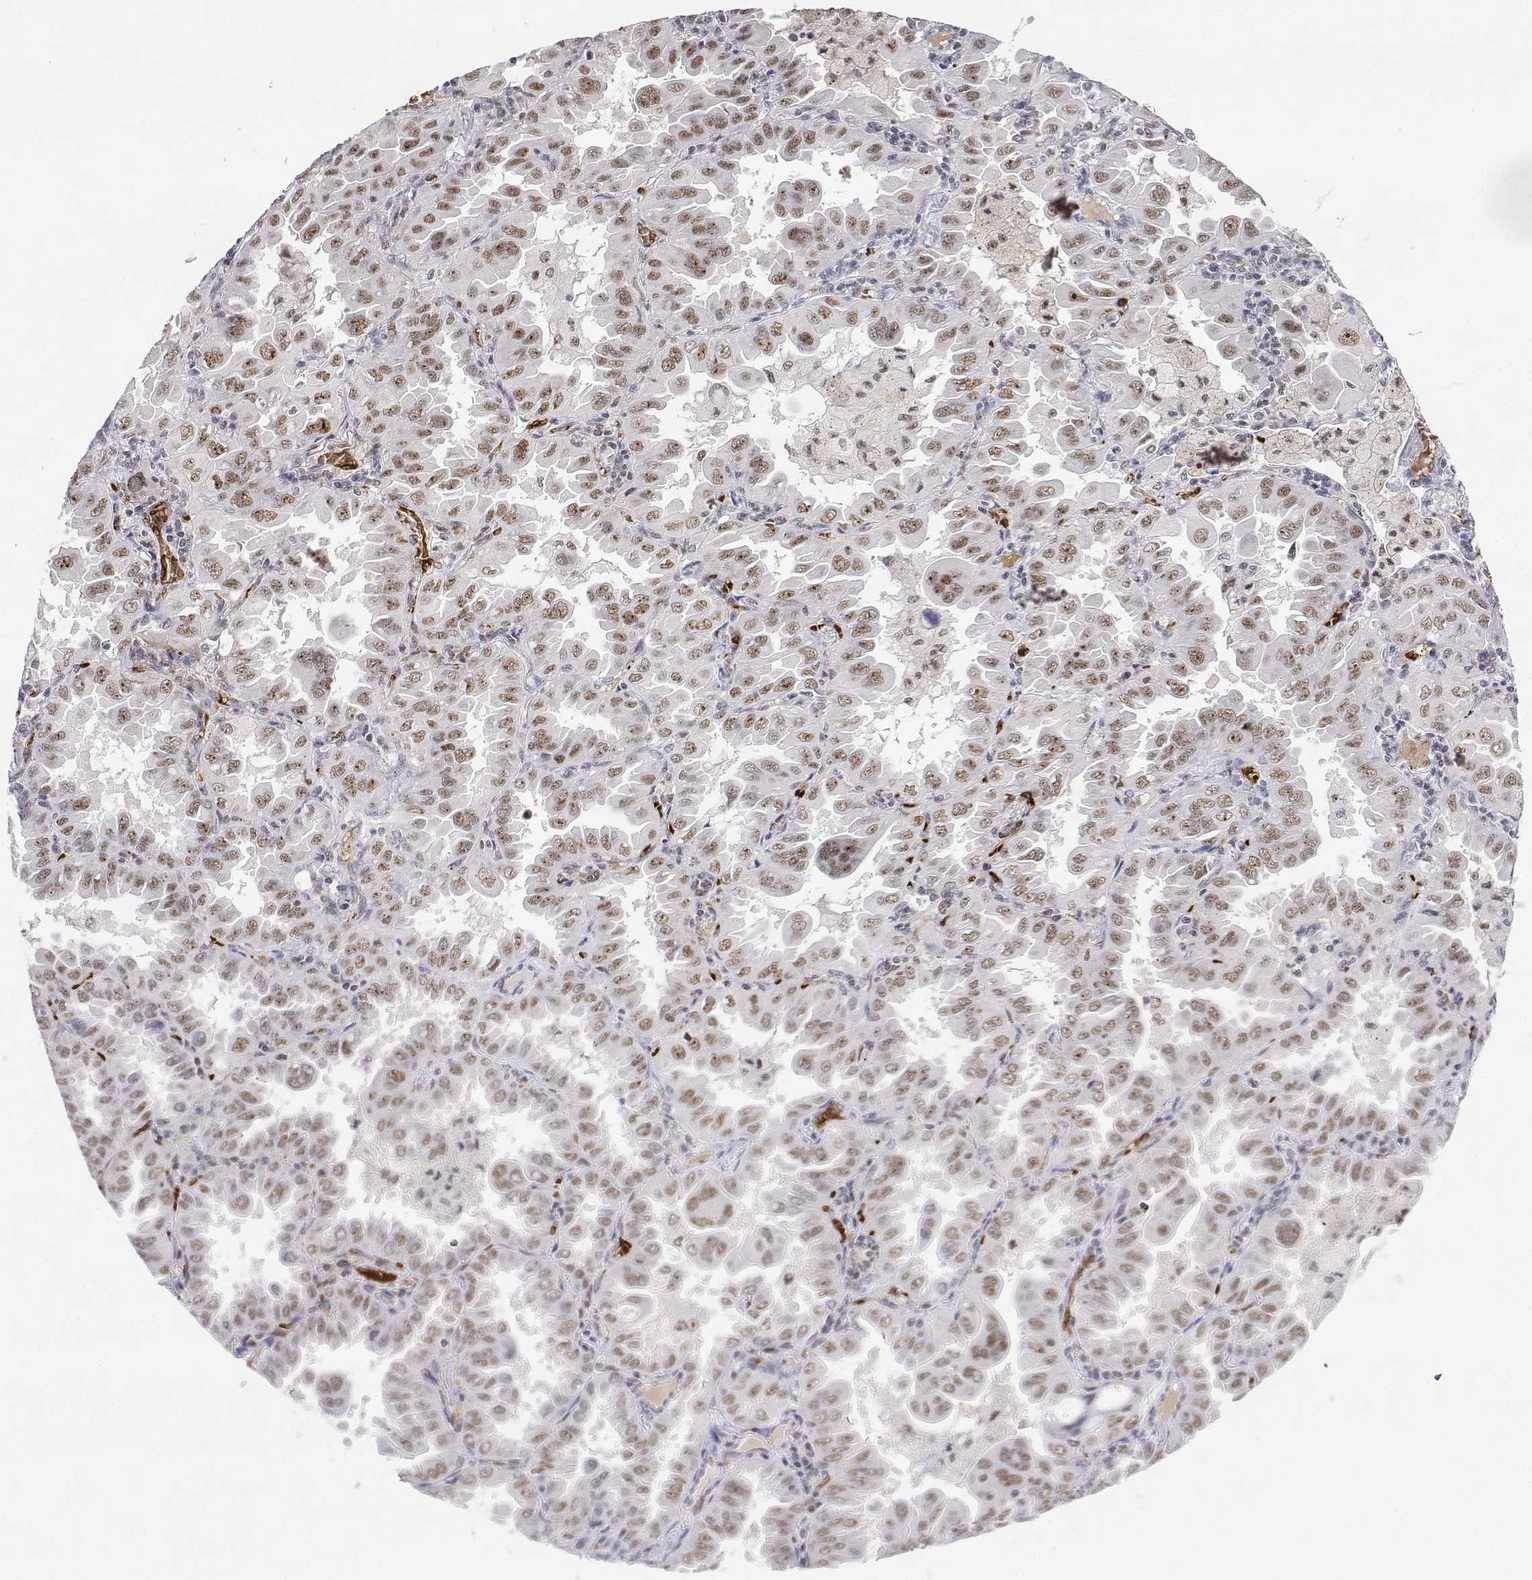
{"staining": {"intensity": "moderate", "quantity": ">75%", "location": "nuclear"}, "tissue": "lung cancer", "cell_type": "Tumor cells", "image_type": "cancer", "snomed": [{"axis": "morphology", "description": "Adenocarcinoma, NOS"}, {"axis": "topography", "description": "Lung"}], "caption": "Adenocarcinoma (lung) tissue demonstrates moderate nuclear expression in approximately >75% of tumor cells", "gene": "ADAR", "patient": {"sex": "male", "age": 64}}